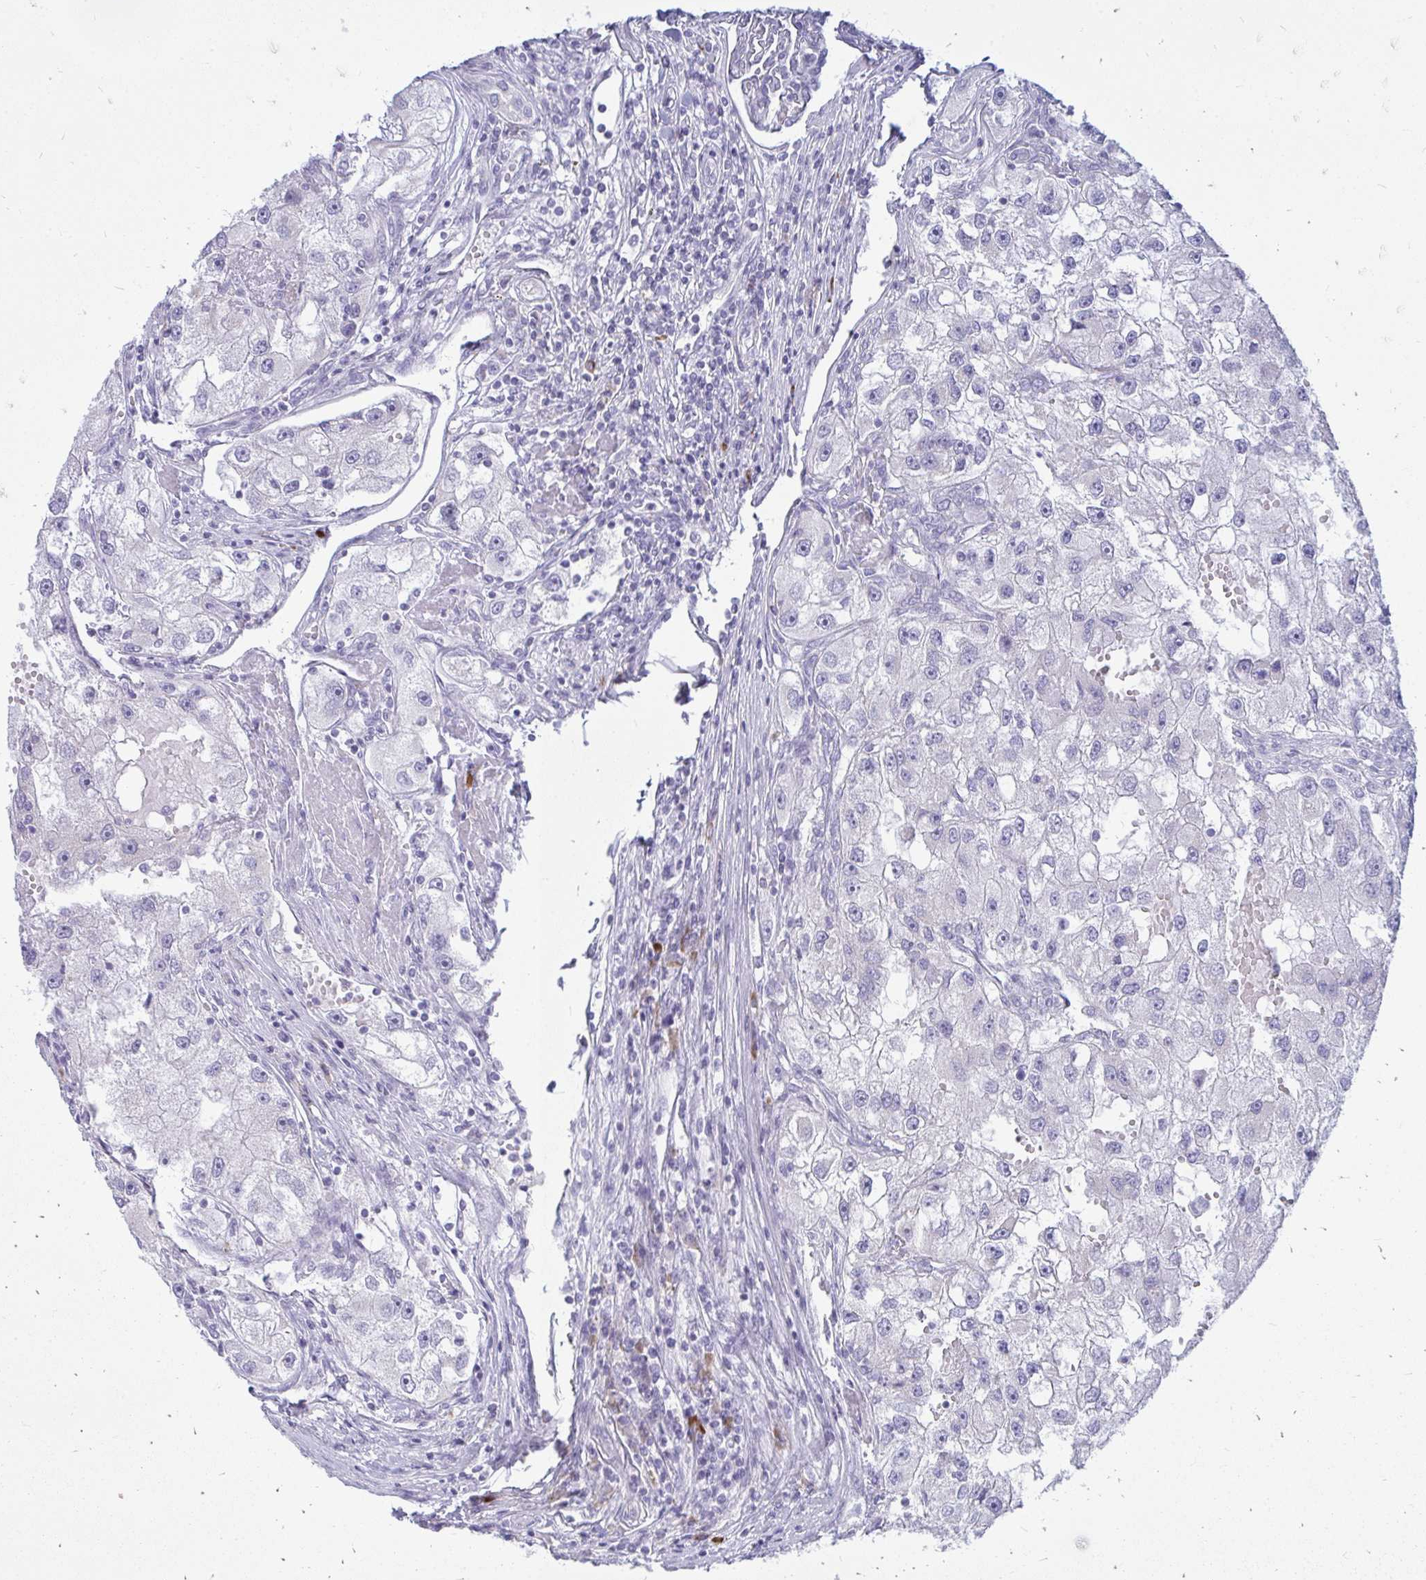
{"staining": {"intensity": "negative", "quantity": "none", "location": "none"}, "tissue": "renal cancer", "cell_type": "Tumor cells", "image_type": "cancer", "snomed": [{"axis": "morphology", "description": "Adenocarcinoma, NOS"}, {"axis": "topography", "description": "Kidney"}], "caption": "Tumor cells are negative for protein expression in human renal cancer (adenocarcinoma).", "gene": "TSPEAR", "patient": {"sex": "male", "age": 63}}